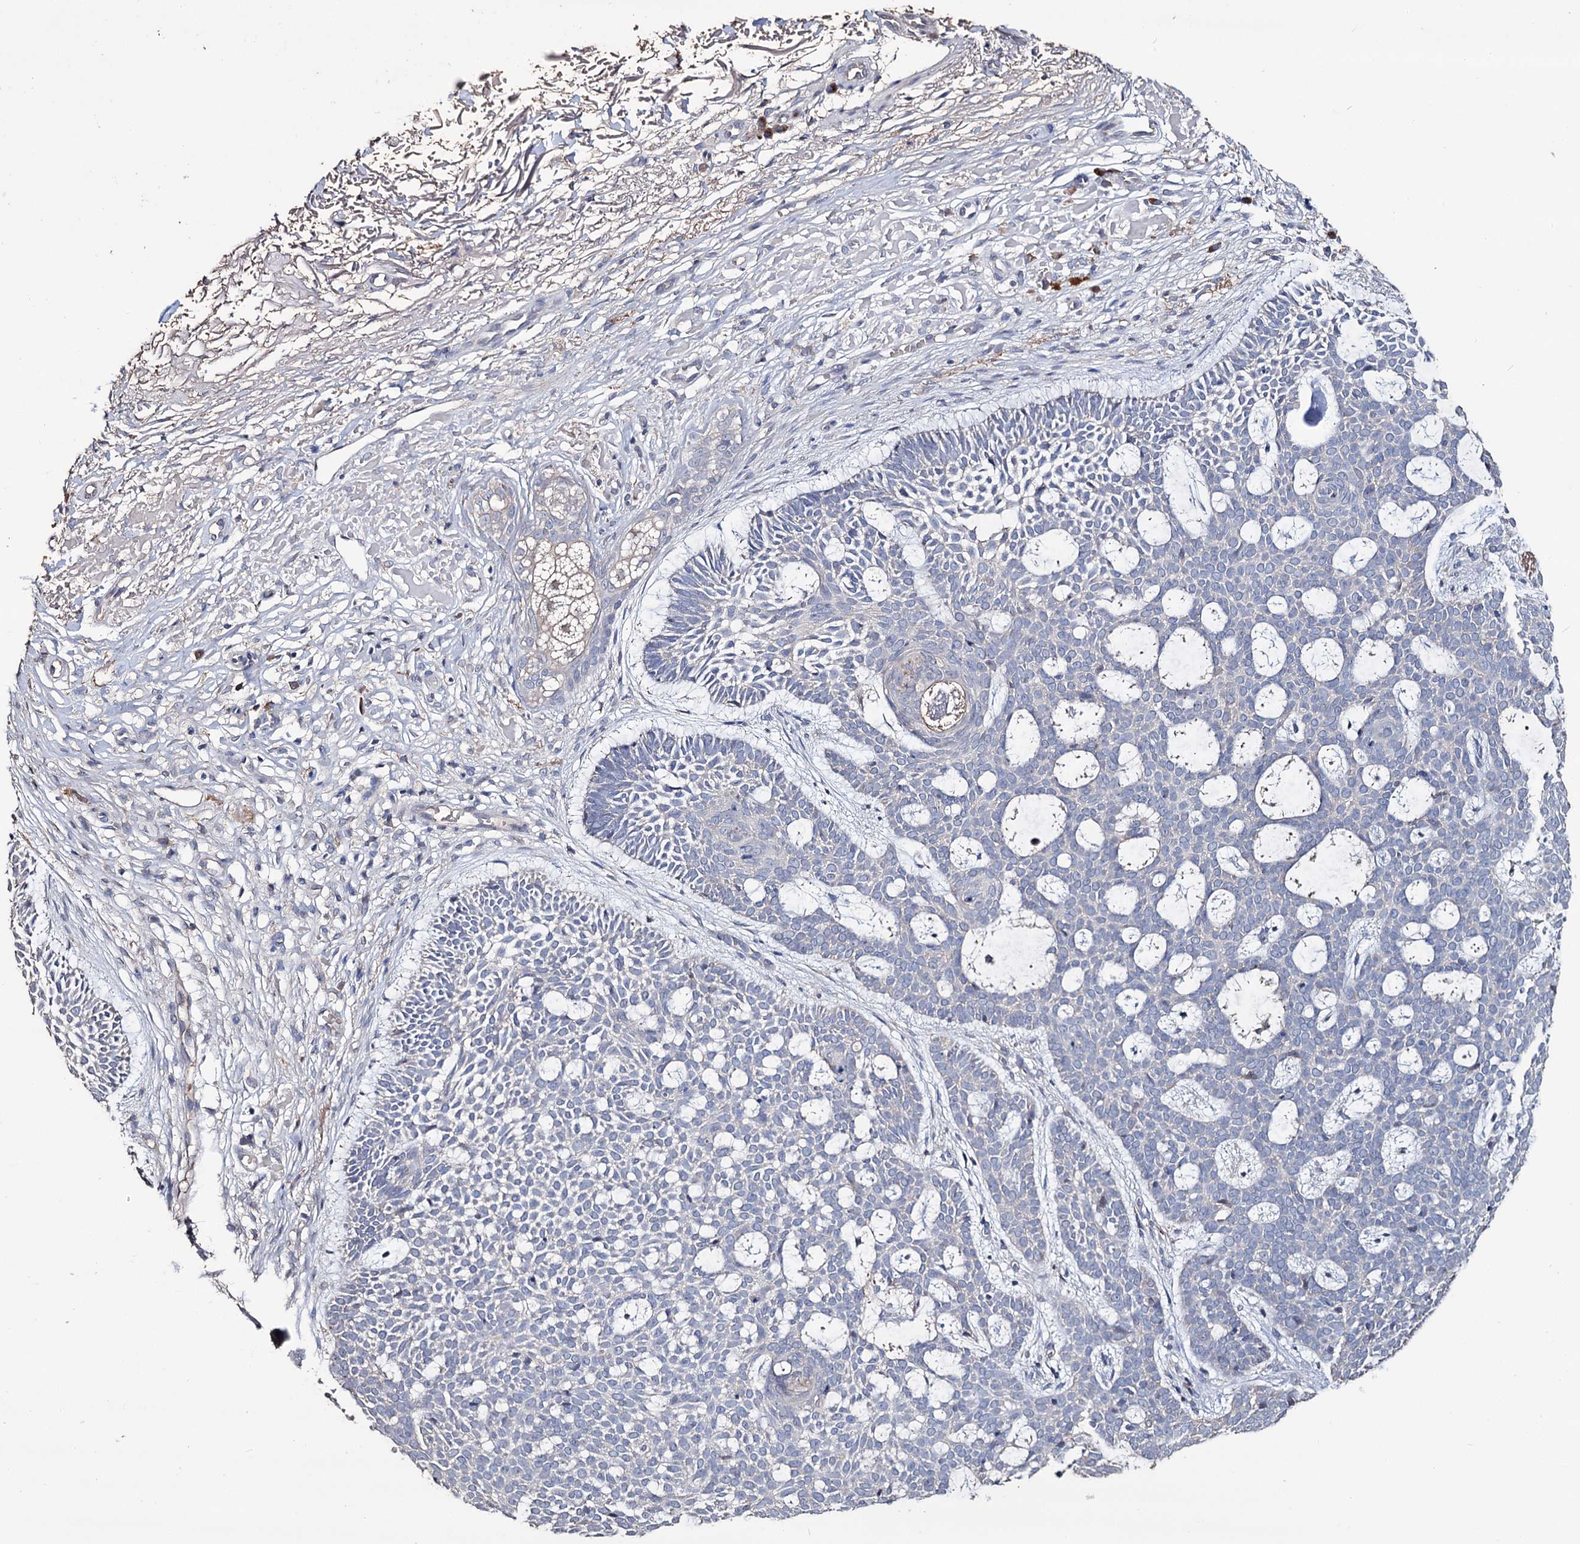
{"staining": {"intensity": "negative", "quantity": "none", "location": "none"}, "tissue": "skin cancer", "cell_type": "Tumor cells", "image_type": "cancer", "snomed": [{"axis": "morphology", "description": "Basal cell carcinoma"}, {"axis": "topography", "description": "Skin"}], "caption": "Tumor cells are negative for brown protein staining in skin cancer.", "gene": "EPB41L5", "patient": {"sex": "male", "age": 85}}